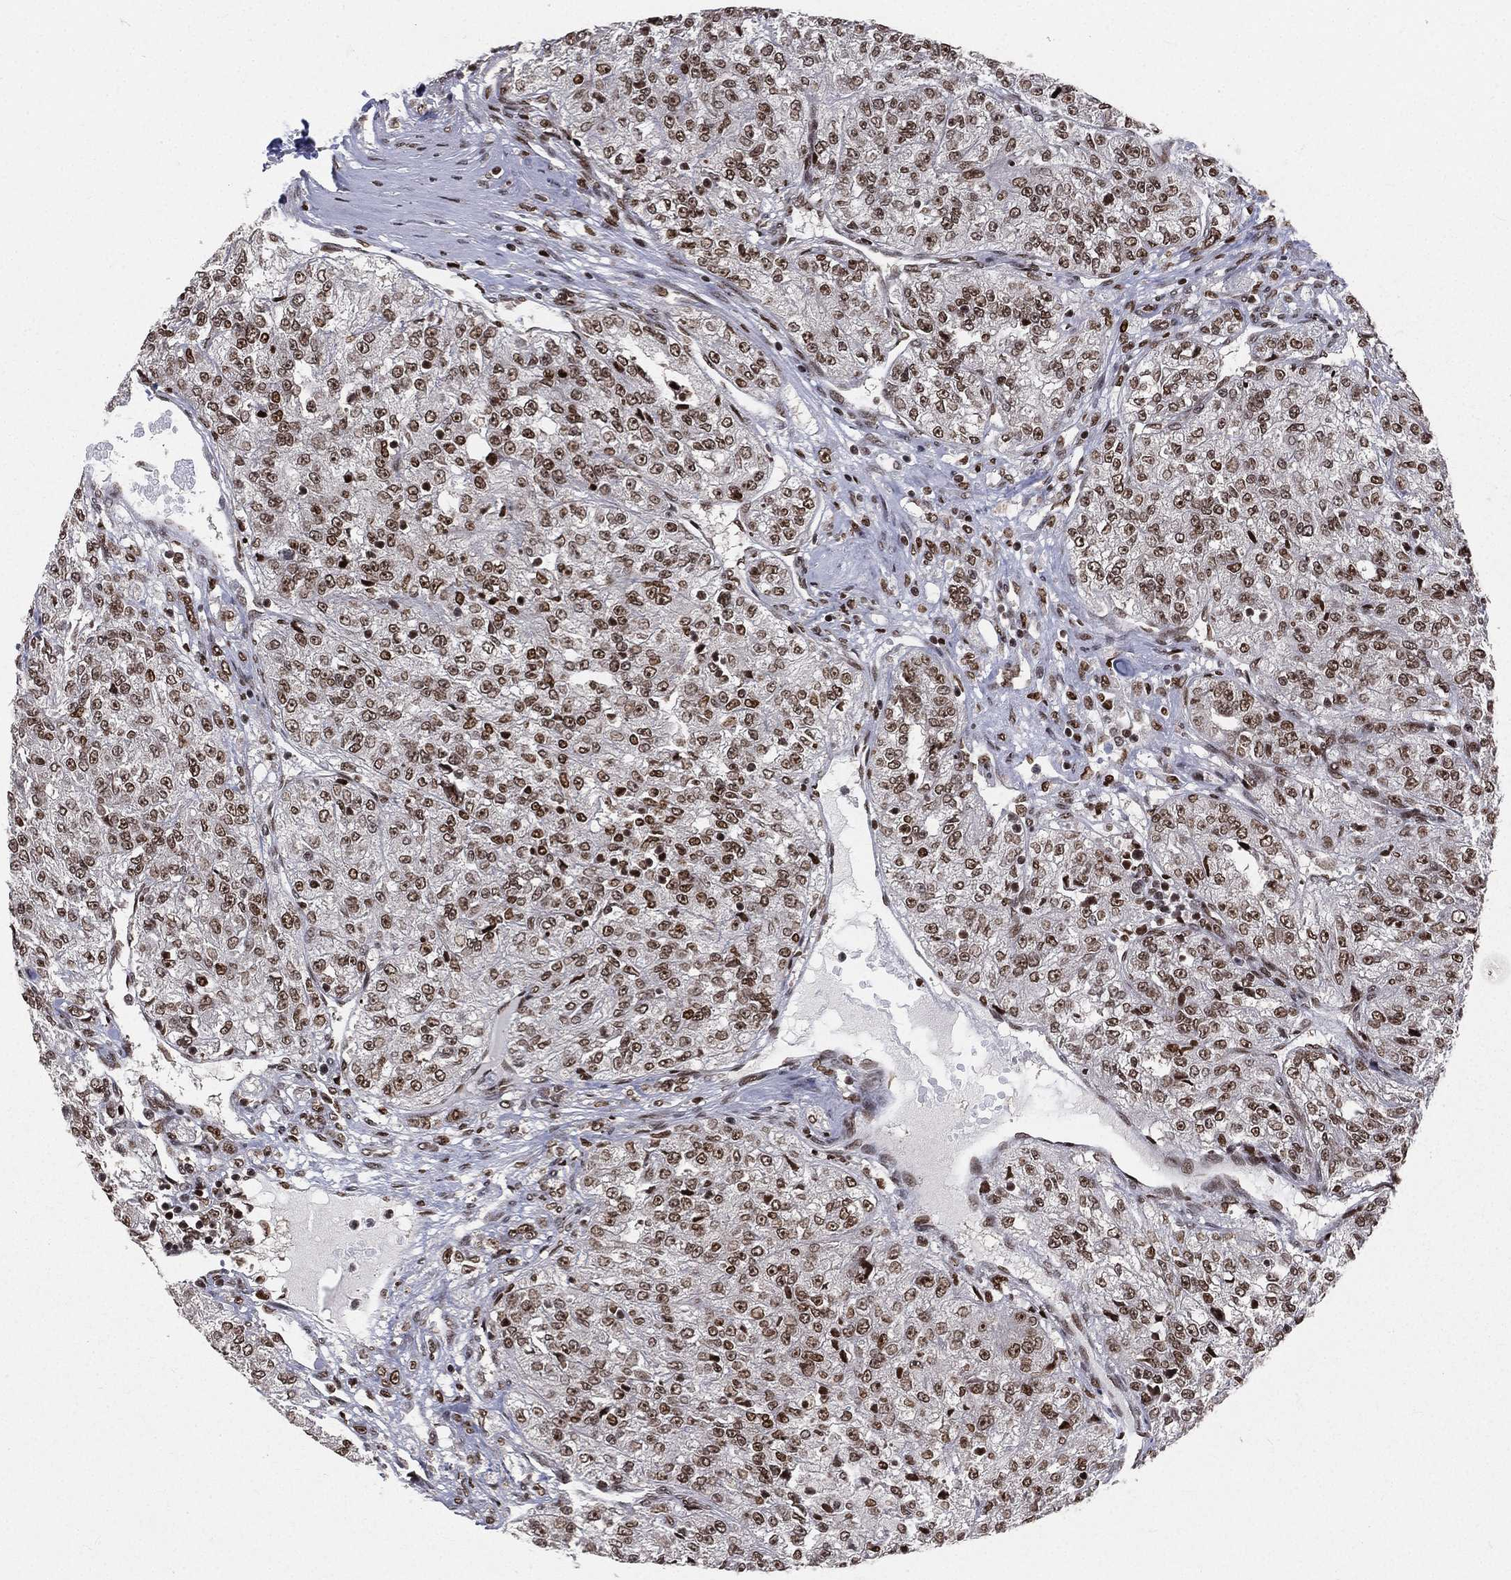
{"staining": {"intensity": "moderate", "quantity": ">75%", "location": "nuclear"}, "tissue": "renal cancer", "cell_type": "Tumor cells", "image_type": "cancer", "snomed": [{"axis": "morphology", "description": "Adenocarcinoma, NOS"}, {"axis": "topography", "description": "Kidney"}], "caption": "Moderate nuclear protein staining is appreciated in approximately >75% of tumor cells in renal cancer.", "gene": "POLB", "patient": {"sex": "female", "age": 63}}